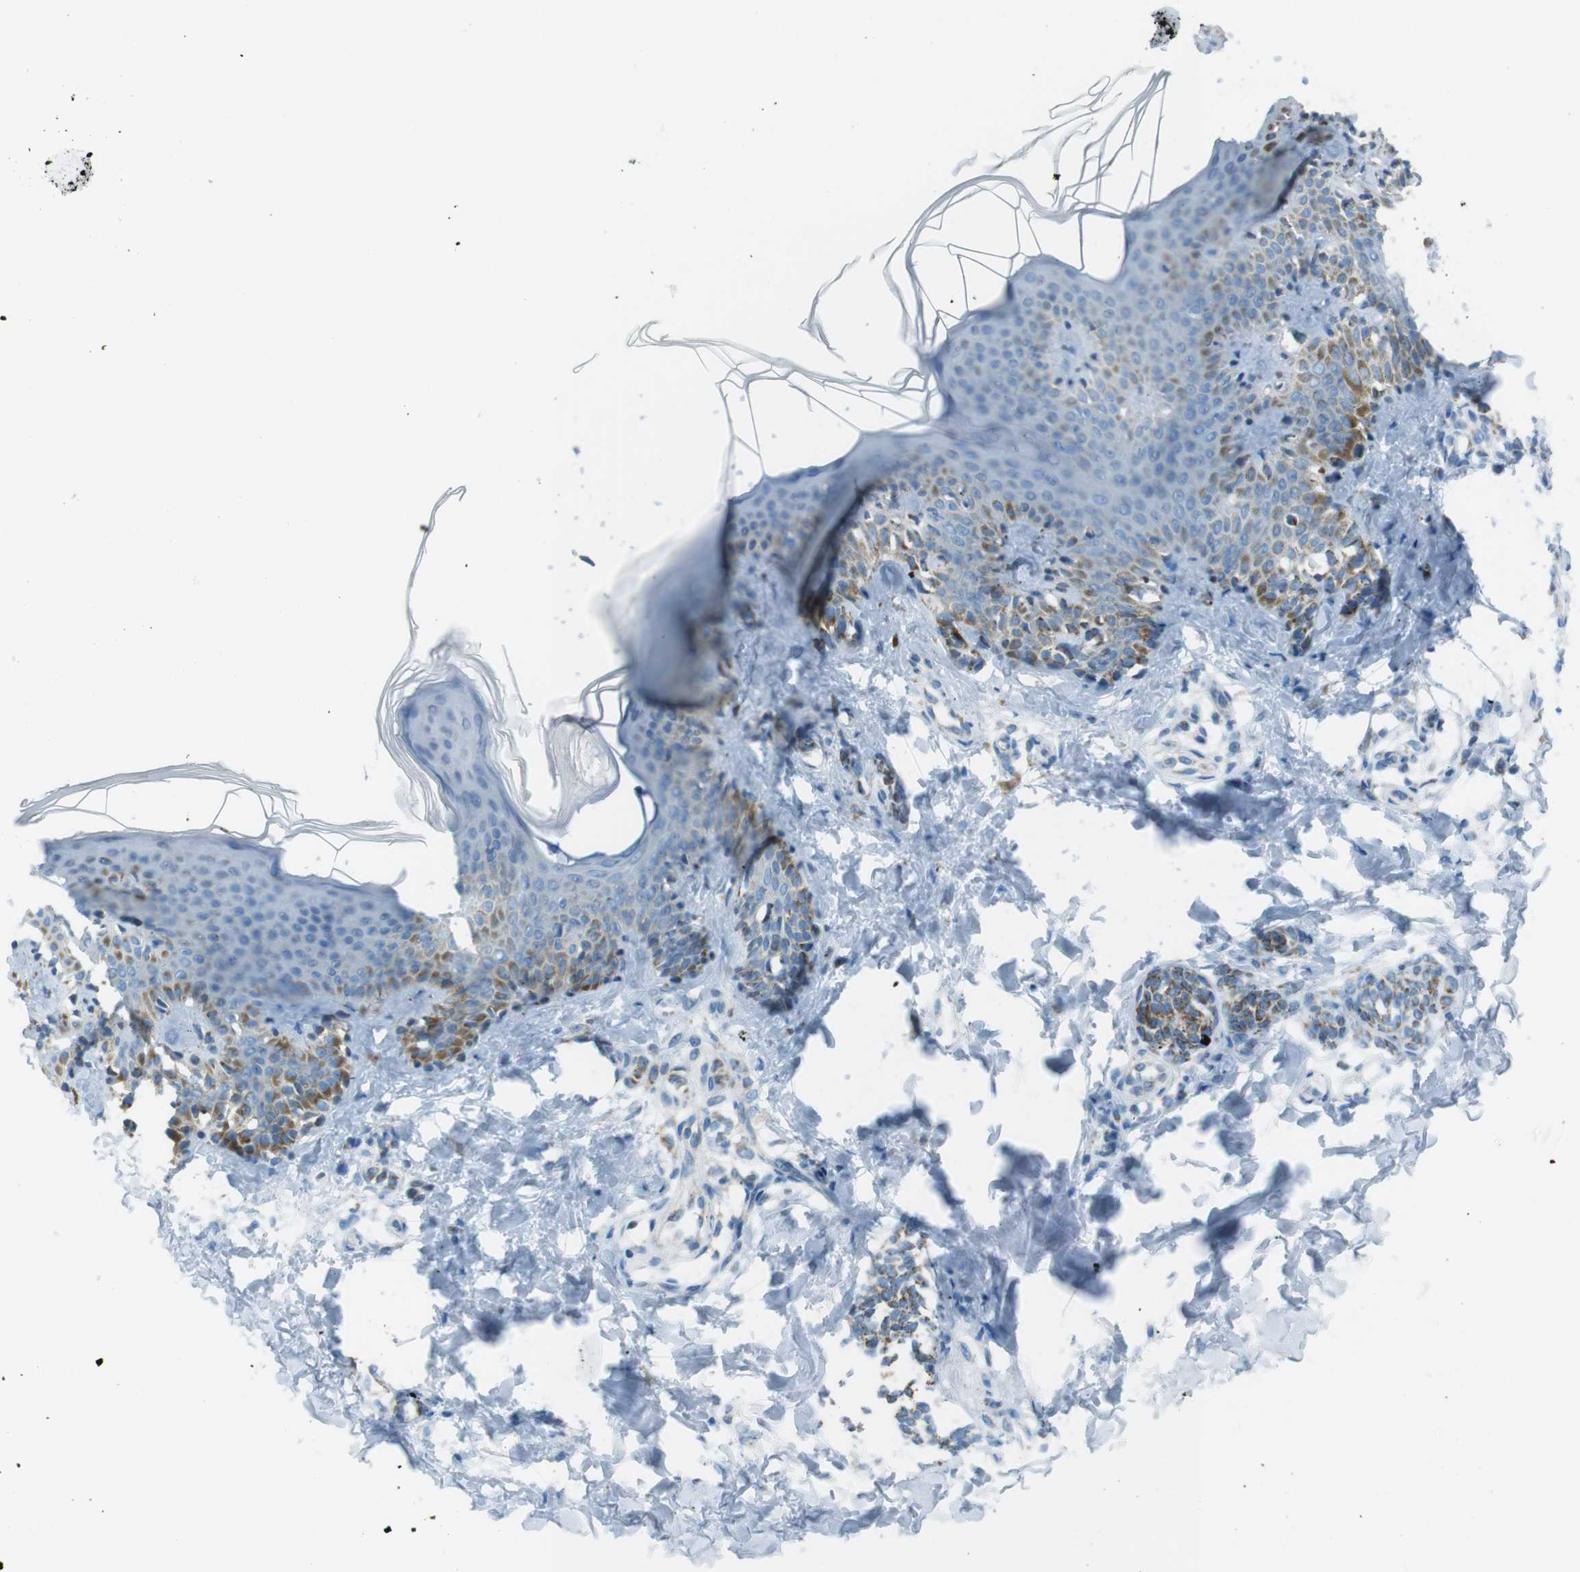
{"staining": {"intensity": "negative", "quantity": "none", "location": "none"}, "tissue": "skin", "cell_type": "Fibroblasts", "image_type": "normal", "snomed": [{"axis": "morphology", "description": "Normal tissue, NOS"}, {"axis": "topography", "description": "Skin"}], "caption": "Immunohistochemistry histopathology image of unremarkable human skin stained for a protein (brown), which displays no positivity in fibroblasts. The staining is performed using DAB (3,3'-diaminobenzidine) brown chromogen with nuclei counter-stained in using hematoxylin.", "gene": "DNAJA3", "patient": {"sex": "male", "age": 16}}